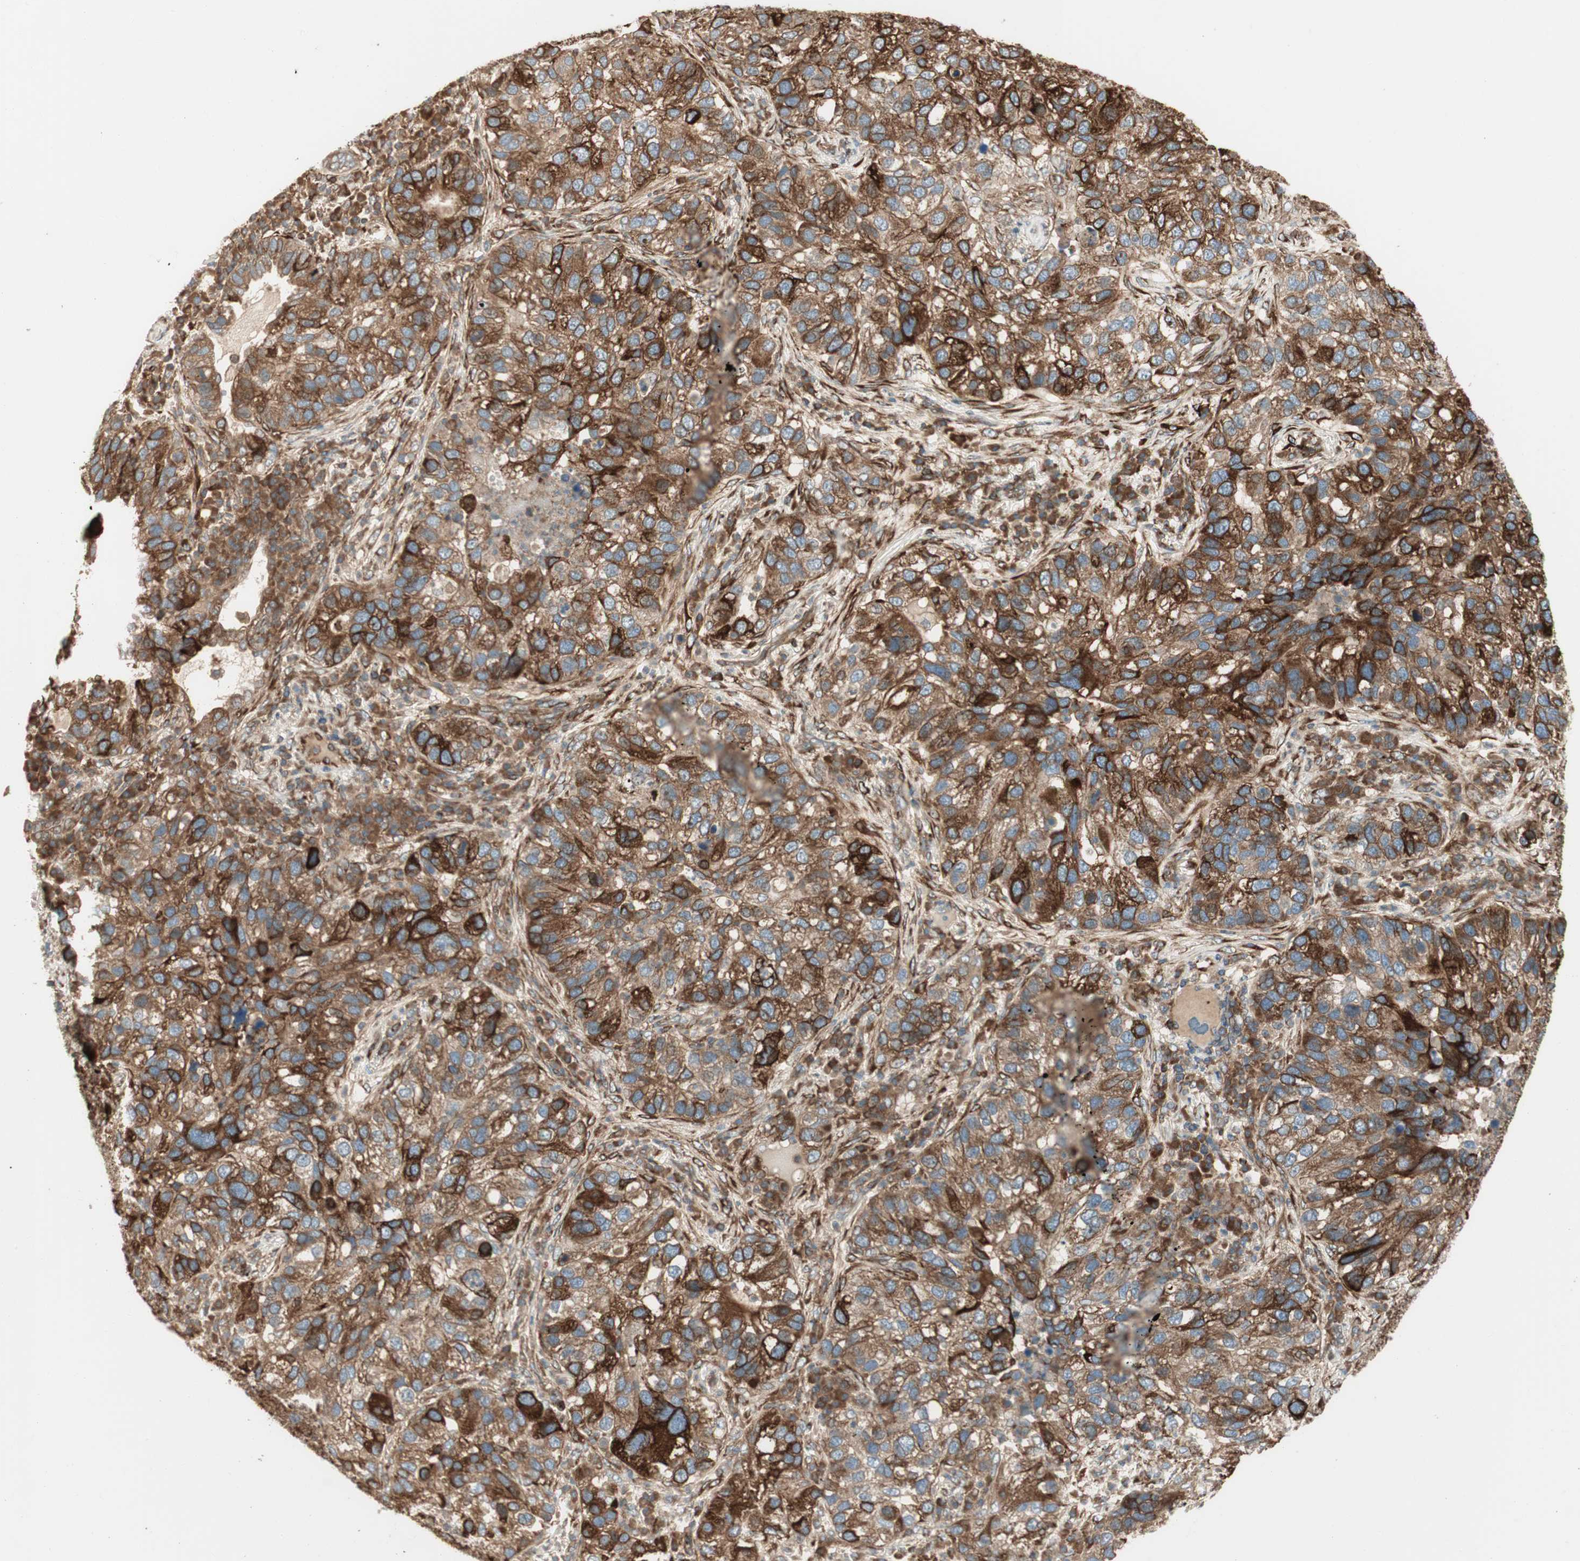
{"staining": {"intensity": "strong", "quantity": ">75%", "location": "cytoplasmic/membranous"}, "tissue": "lung cancer", "cell_type": "Tumor cells", "image_type": "cancer", "snomed": [{"axis": "morphology", "description": "Normal tissue, NOS"}, {"axis": "morphology", "description": "Adenocarcinoma, NOS"}, {"axis": "topography", "description": "Bronchus"}, {"axis": "topography", "description": "Lung"}], "caption": "Adenocarcinoma (lung) stained with a brown dye displays strong cytoplasmic/membranous positive staining in about >75% of tumor cells.", "gene": "PRKG1", "patient": {"sex": "male", "age": 54}}